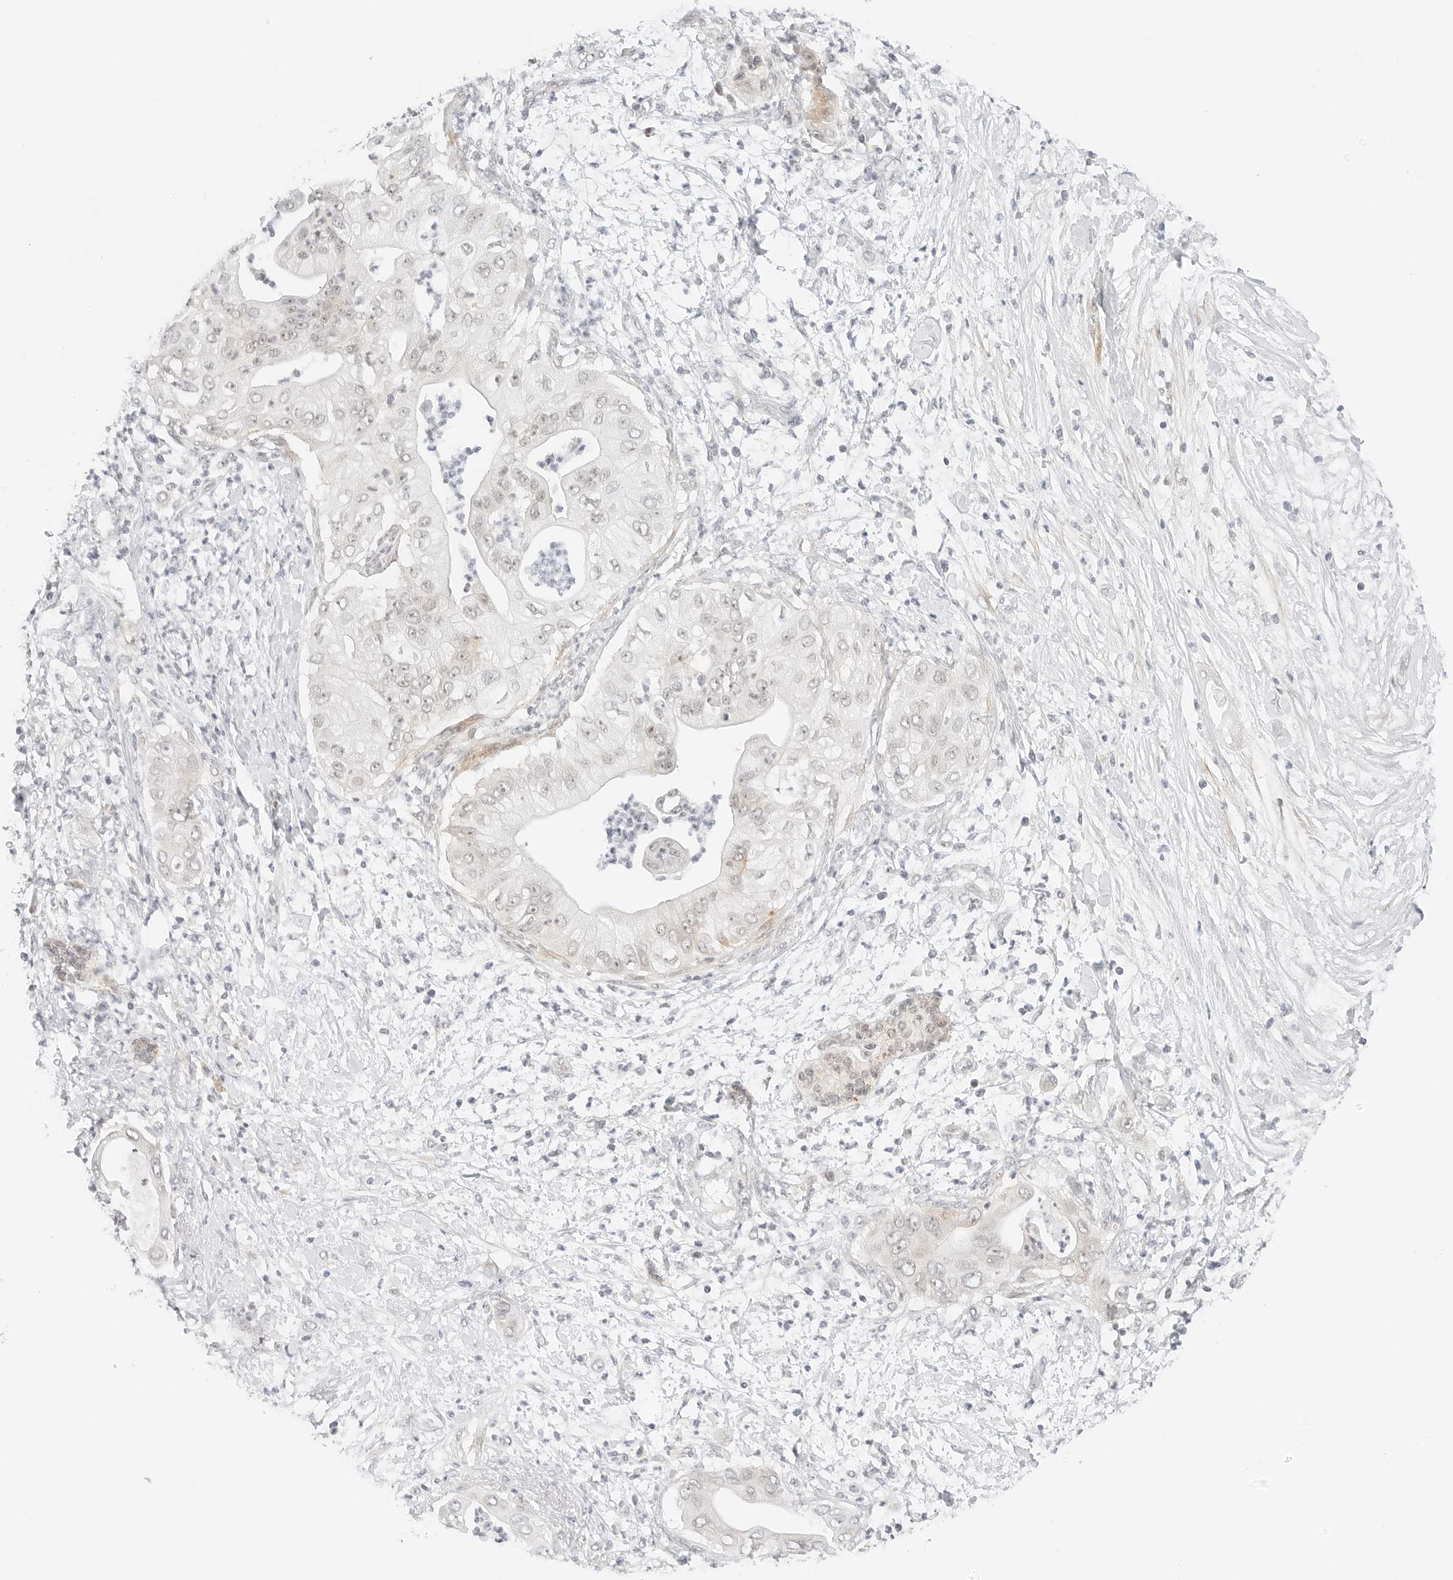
{"staining": {"intensity": "weak", "quantity": "<25%", "location": "nuclear"}, "tissue": "pancreatic cancer", "cell_type": "Tumor cells", "image_type": "cancer", "snomed": [{"axis": "morphology", "description": "Adenocarcinoma, NOS"}, {"axis": "topography", "description": "Pancreas"}], "caption": "Adenocarcinoma (pancreatic) was stained to show a protein in brown. There is no significant positivity in tumor cells. Nuclei are stained in blue.", "gene": "NEO1", "patient": {"sex": "female", "age": 78}}